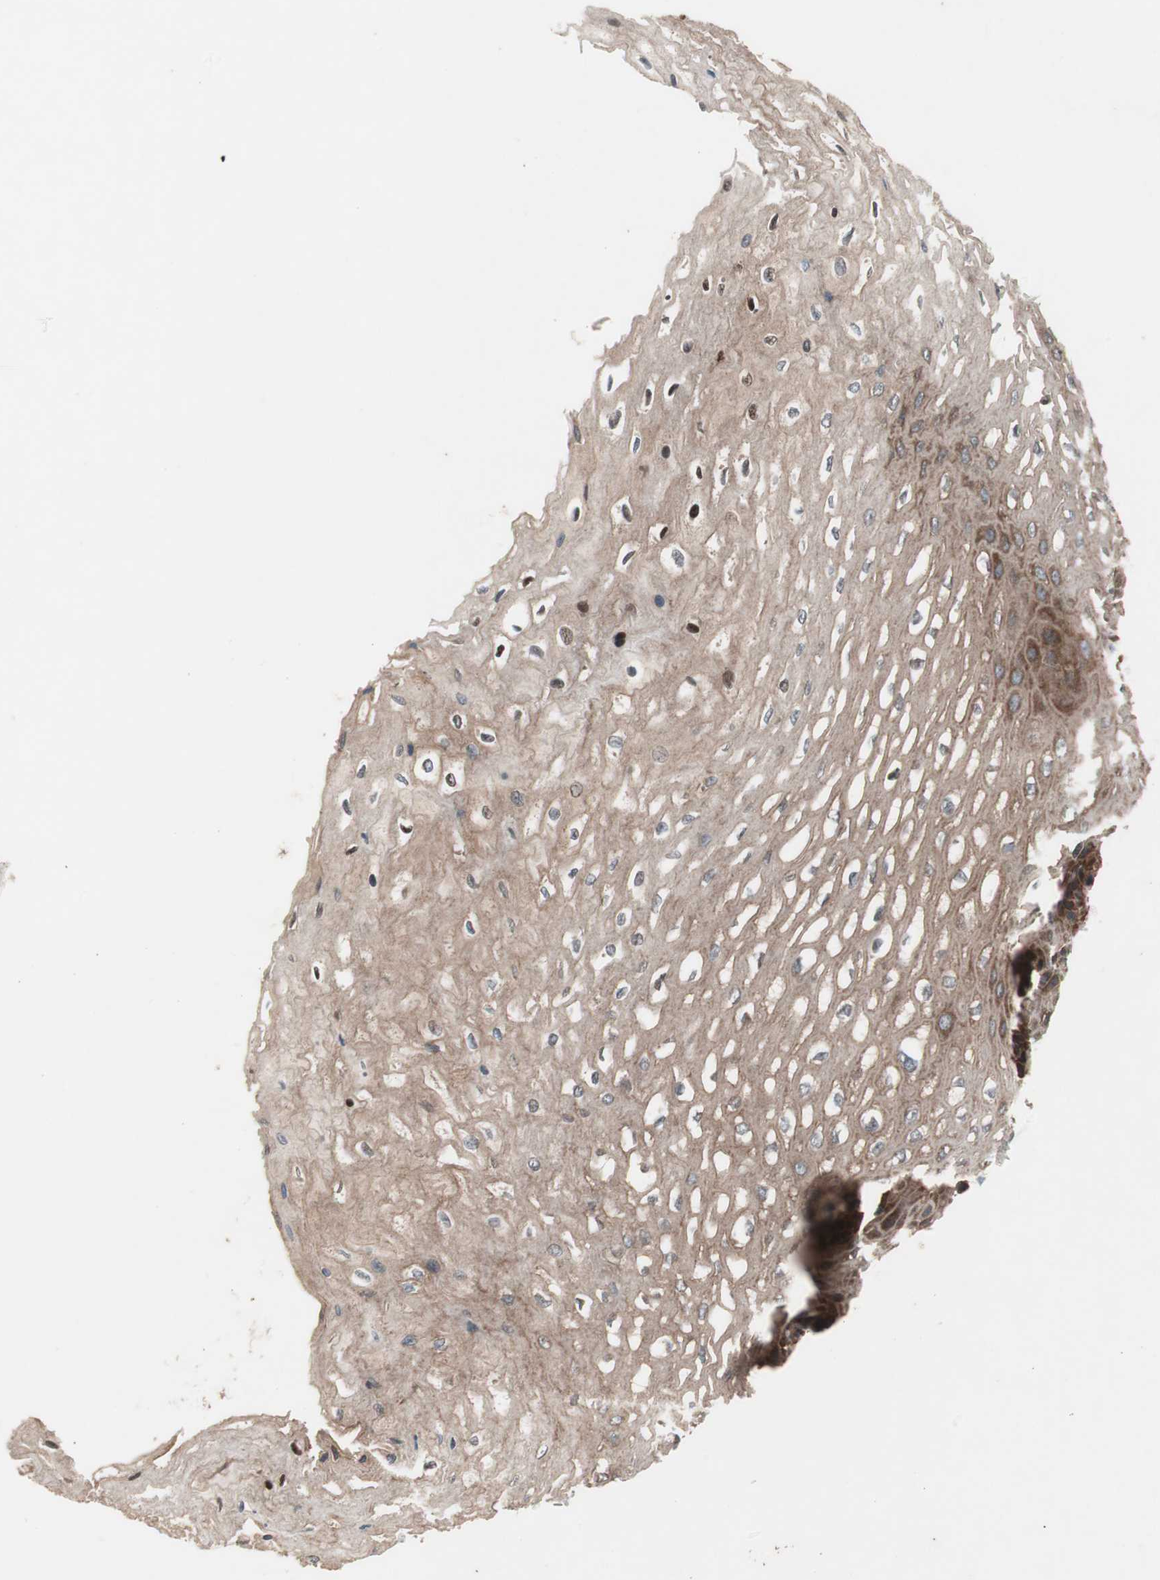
{"staining": {"intensity": "strong", "quantity": ">75%", "location": "cytoplasmic/membranous"}, "tissue": "esophagus", "cell_type": "Squamous epithelial cells", "image_type": "normal", "snomed": [{"axis": "morphology", "description": "Normal tissue, NOS"}, {"axis": "topography", "description": "Esophagus"}], "caption": "A high-resolution histopathology image shows immunohistochemistry staining of unremarkable esophagus, which displays strong cytoplasmic/membranous positivity in approximately >75% of squamous epithelial cells.", "gene": "NF2", "patient": {"sex": "female", "age": 72}}